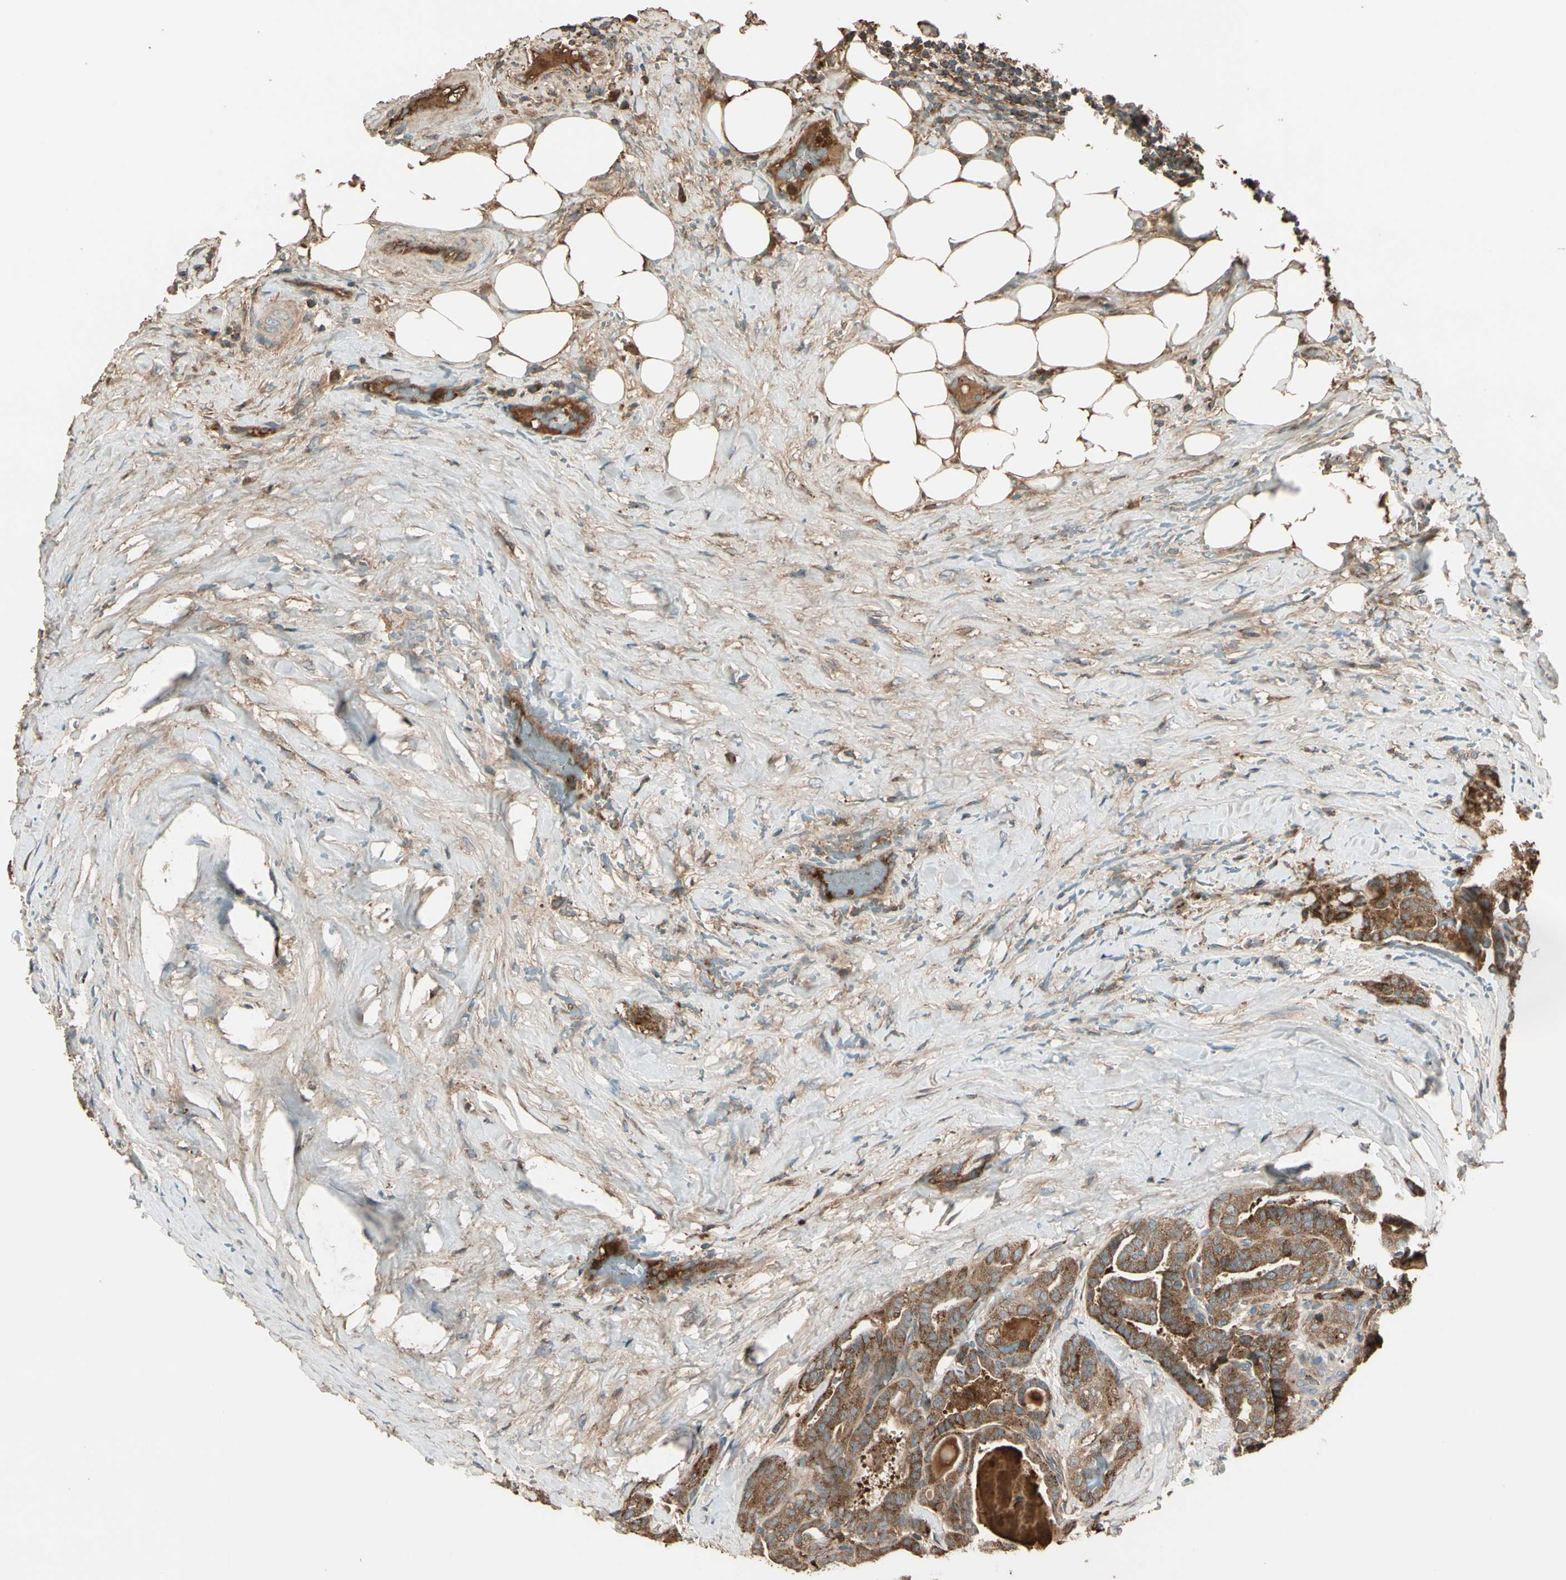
{"staining": {"intensity": "moderate", "quantity": ">75%", "location": "cytoplasmic/membranous"}, "tissue": "thyroid cancer", "cell_type": "Tumor cells", "image_type": "cancer", "snomed": [{"axis": "morphology", "description": "Papillary adenocarcinoma, NOS"}, {"axis": "topography", "description": "Thyroid gland"}], "caption": "IHC of human papillary adenocarcinoma (thyroid) reveals medium levels of moderate cytoplasmic/membranous positivity in about >75% of tumor cells.", "gene": "STX11", "patient": {"sex": "male", "age": 77}}